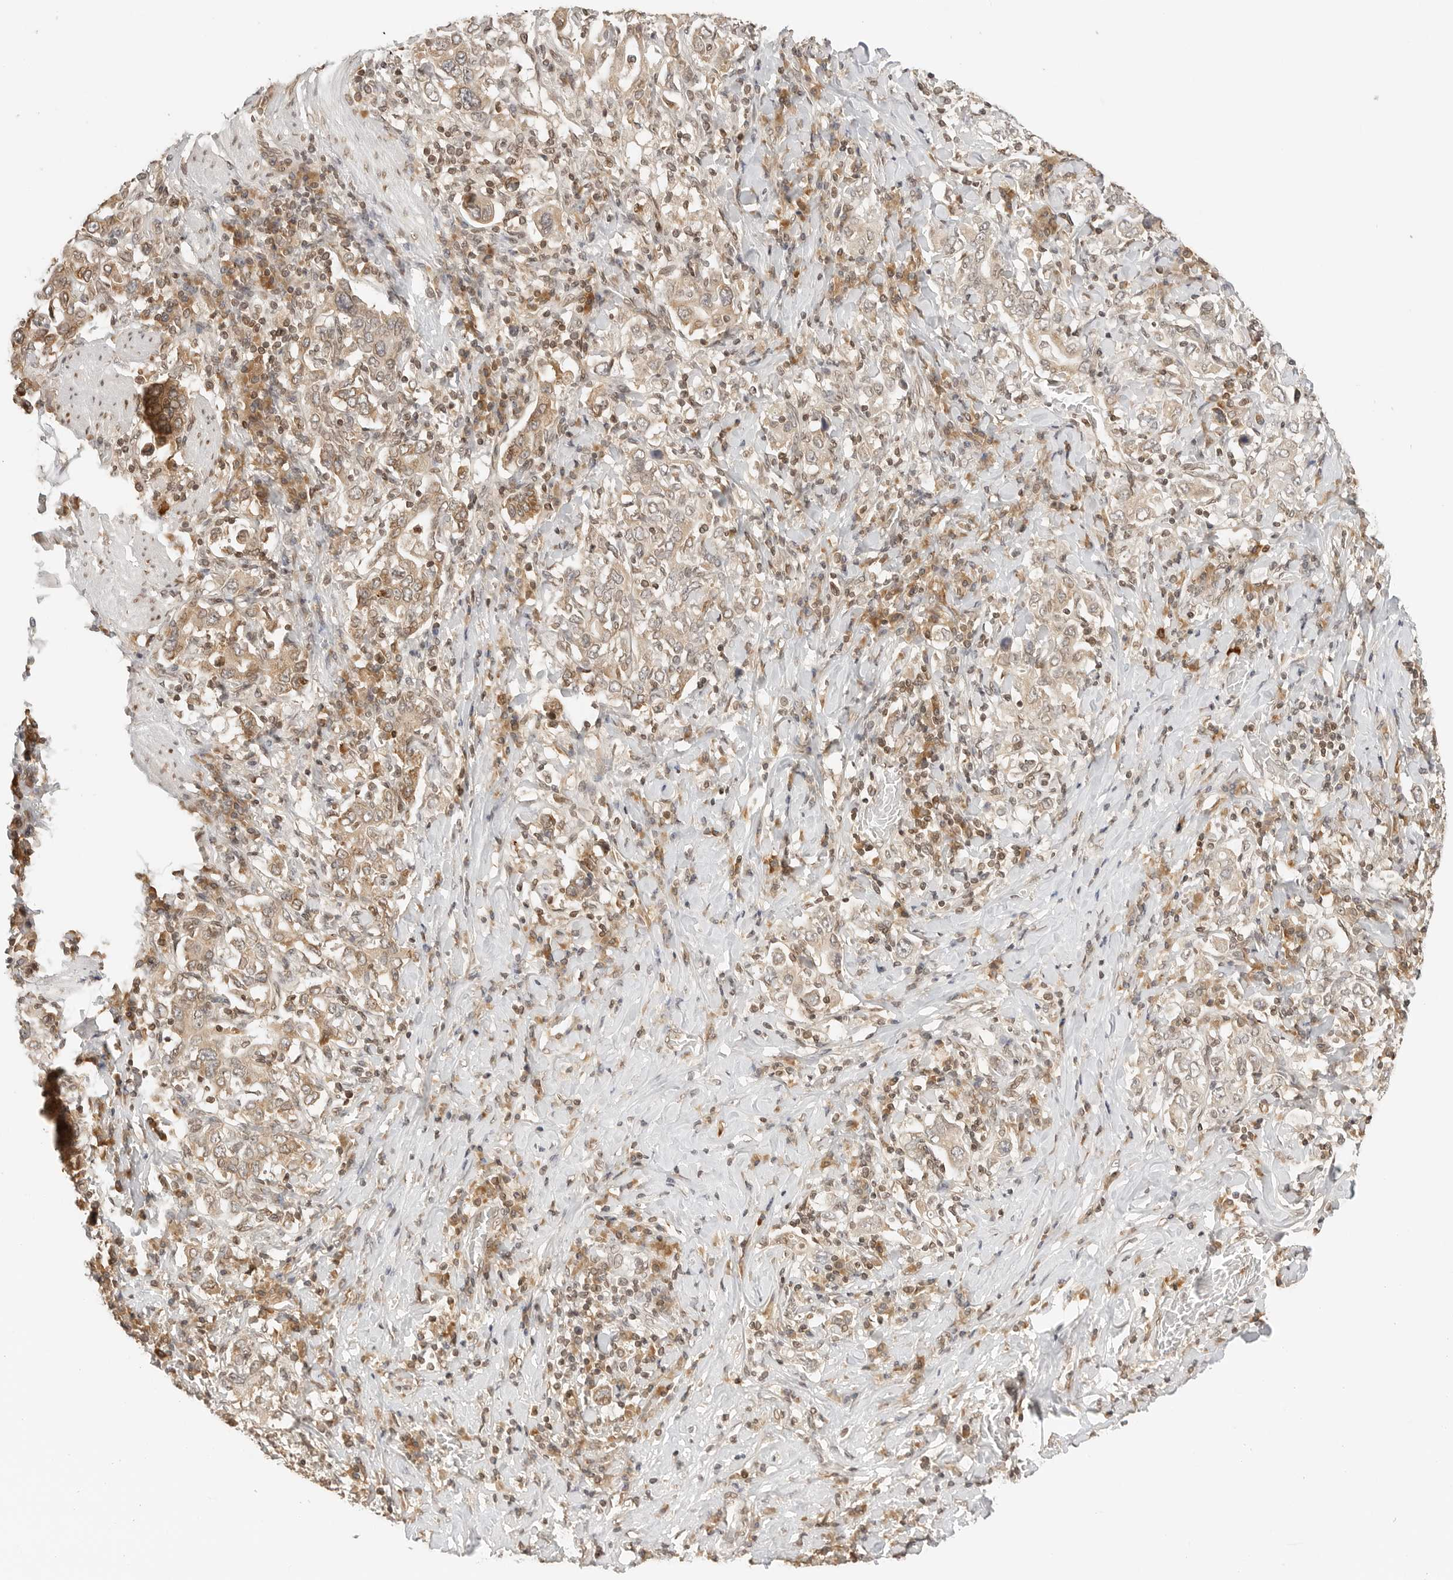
{"staining": {"intensity": "weak", "quantity": "25%-75%", "location": "cytoplasmic/membranous"}, "tissue": "stomach cancer", "cell_type": "Tumor cells", "image_type": "cancer", "snomed": [{"axis": "morphology", "description": "Adenocarcinoma, NOS"}, {"axis": "topography", "description": "Stomach, upper"}], "caption": "Weak cytoplasmic/membranous protein expression is appreciated in approximately 25%-75% of tumor cells in adenocarcinoma (stomach).", "gene": "POLH", "patient": {"sex": "male", "age": 62}}